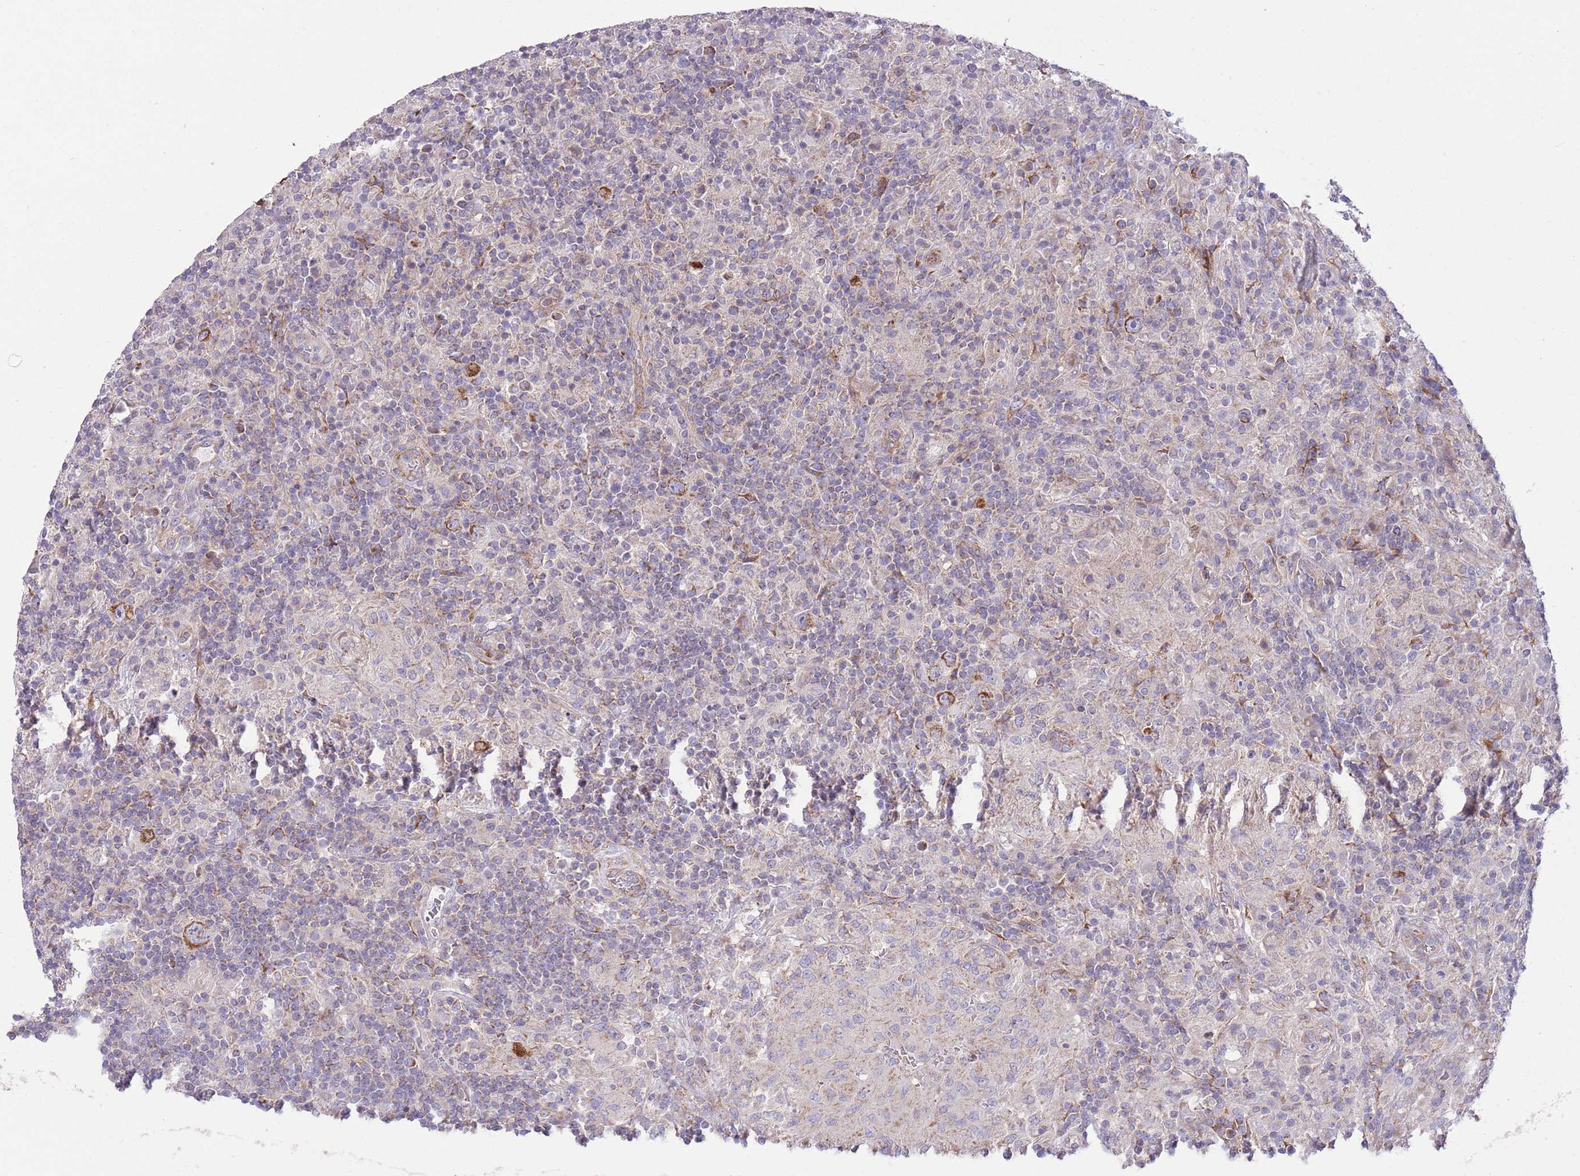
{"staining": {"intensity": "strong", "quantity": ">75%", "location": "cytoplasmic/membranous"}, "tissue": "lymphoma", "cell_type": "Tumor cells", "image_type": "cancer", "snomed": [{"axis": "morphology", "description": "Hodgkin's disease, NOS"}, {"axis": "topography", "description": "Lymph node"}], "caption": "High-power microscopy captured an immunohistochemistry (IHC) photomicrograph of Hodgkin's disease, revealing strong cytoplasmic/membranous expression in approximately >75% of tumor cells.", "gene": "TOMM5", "patient": {"sex": "male", "age": 70}}